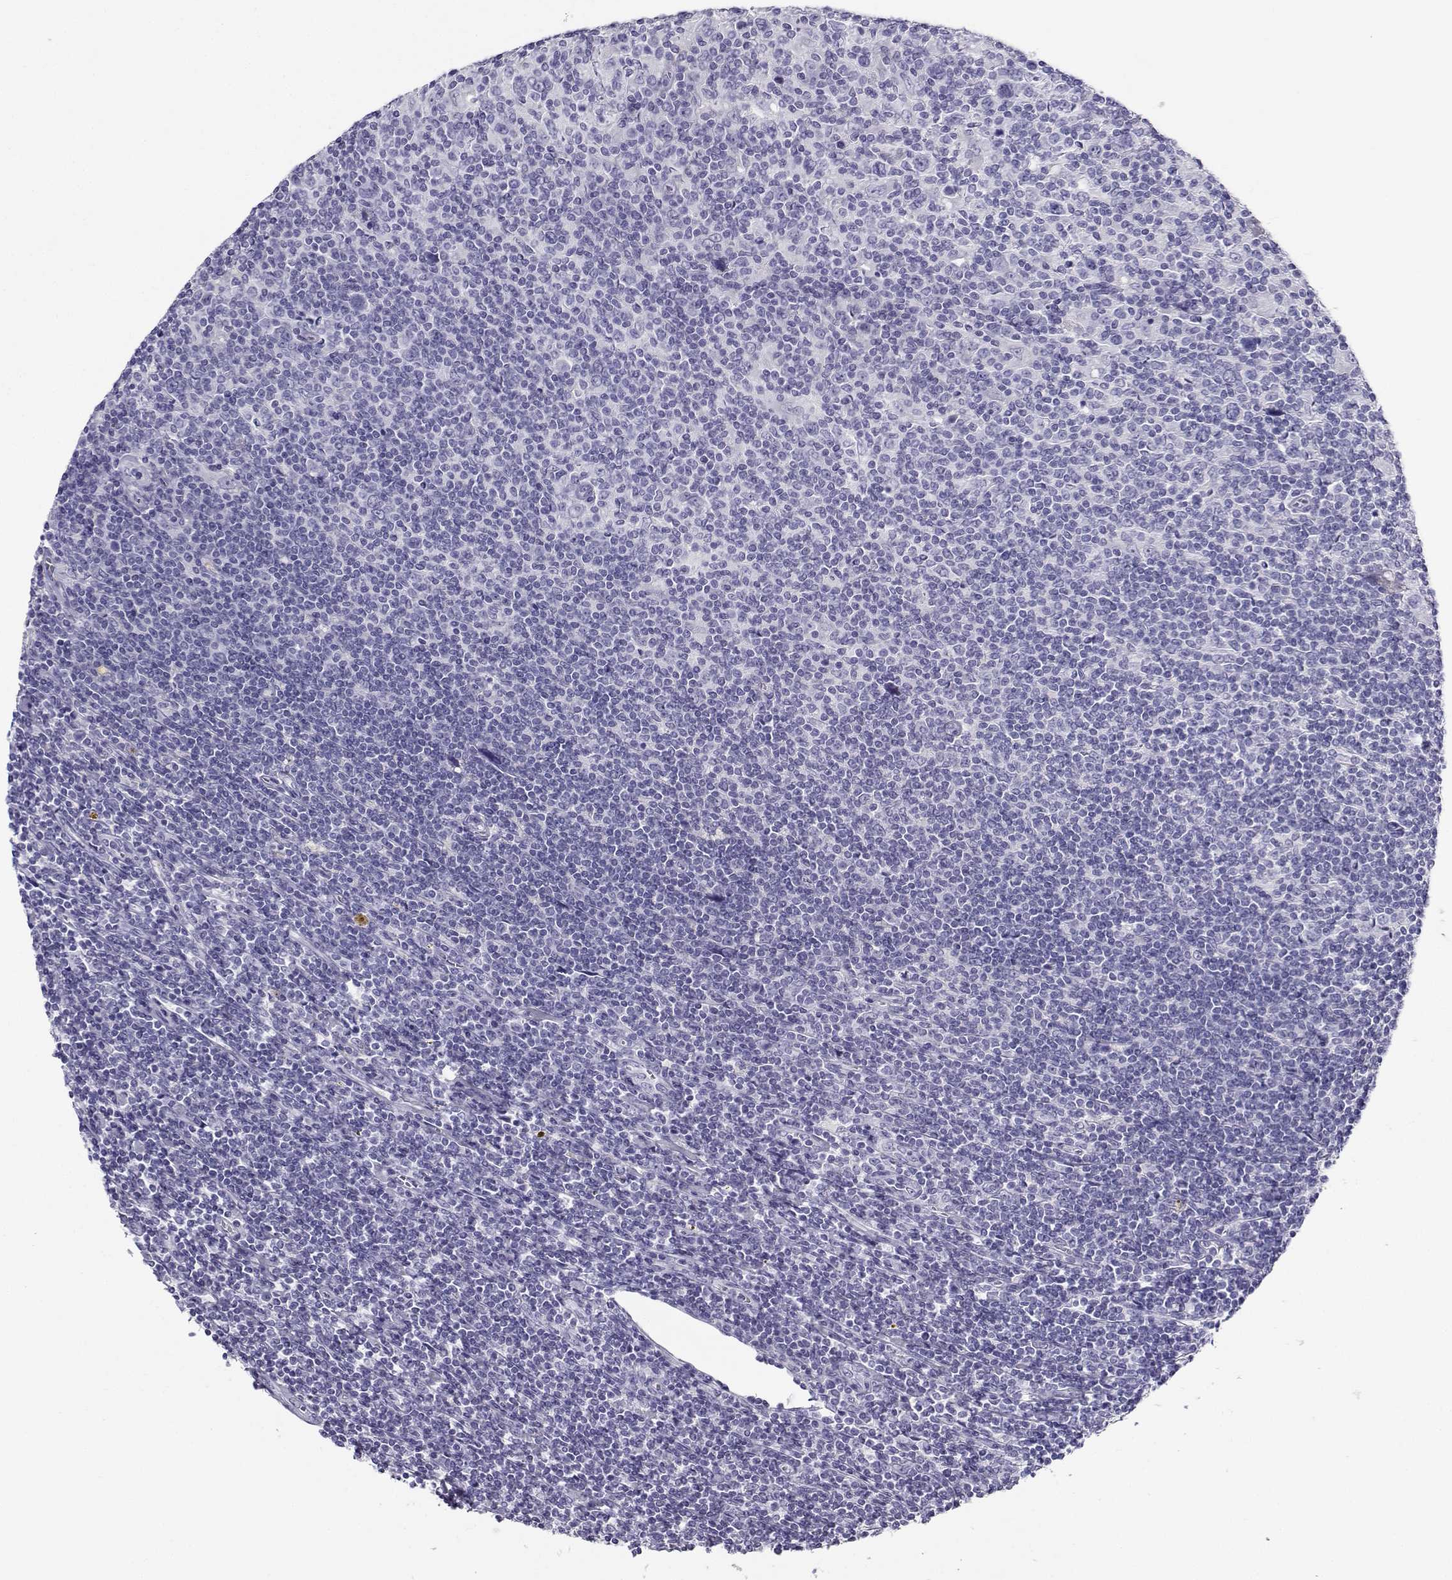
{"staining": {"intensity": "negative", "quantity": "none", "location": "none"}, "tissue": "lymphoma", "cell_type": "Tumor cells", "image_type": "cancer", "snomed": [{"axis": "morphology", "description": "Hodgkin's disease, NOS"}, {"axis": "topography", "description": "Lymph node"}], "caption": "Tumor cells are negative for brown protein staining in lymphoma.", "gene": "CABS1", "patient": {"sex": "male", "age": 40}}